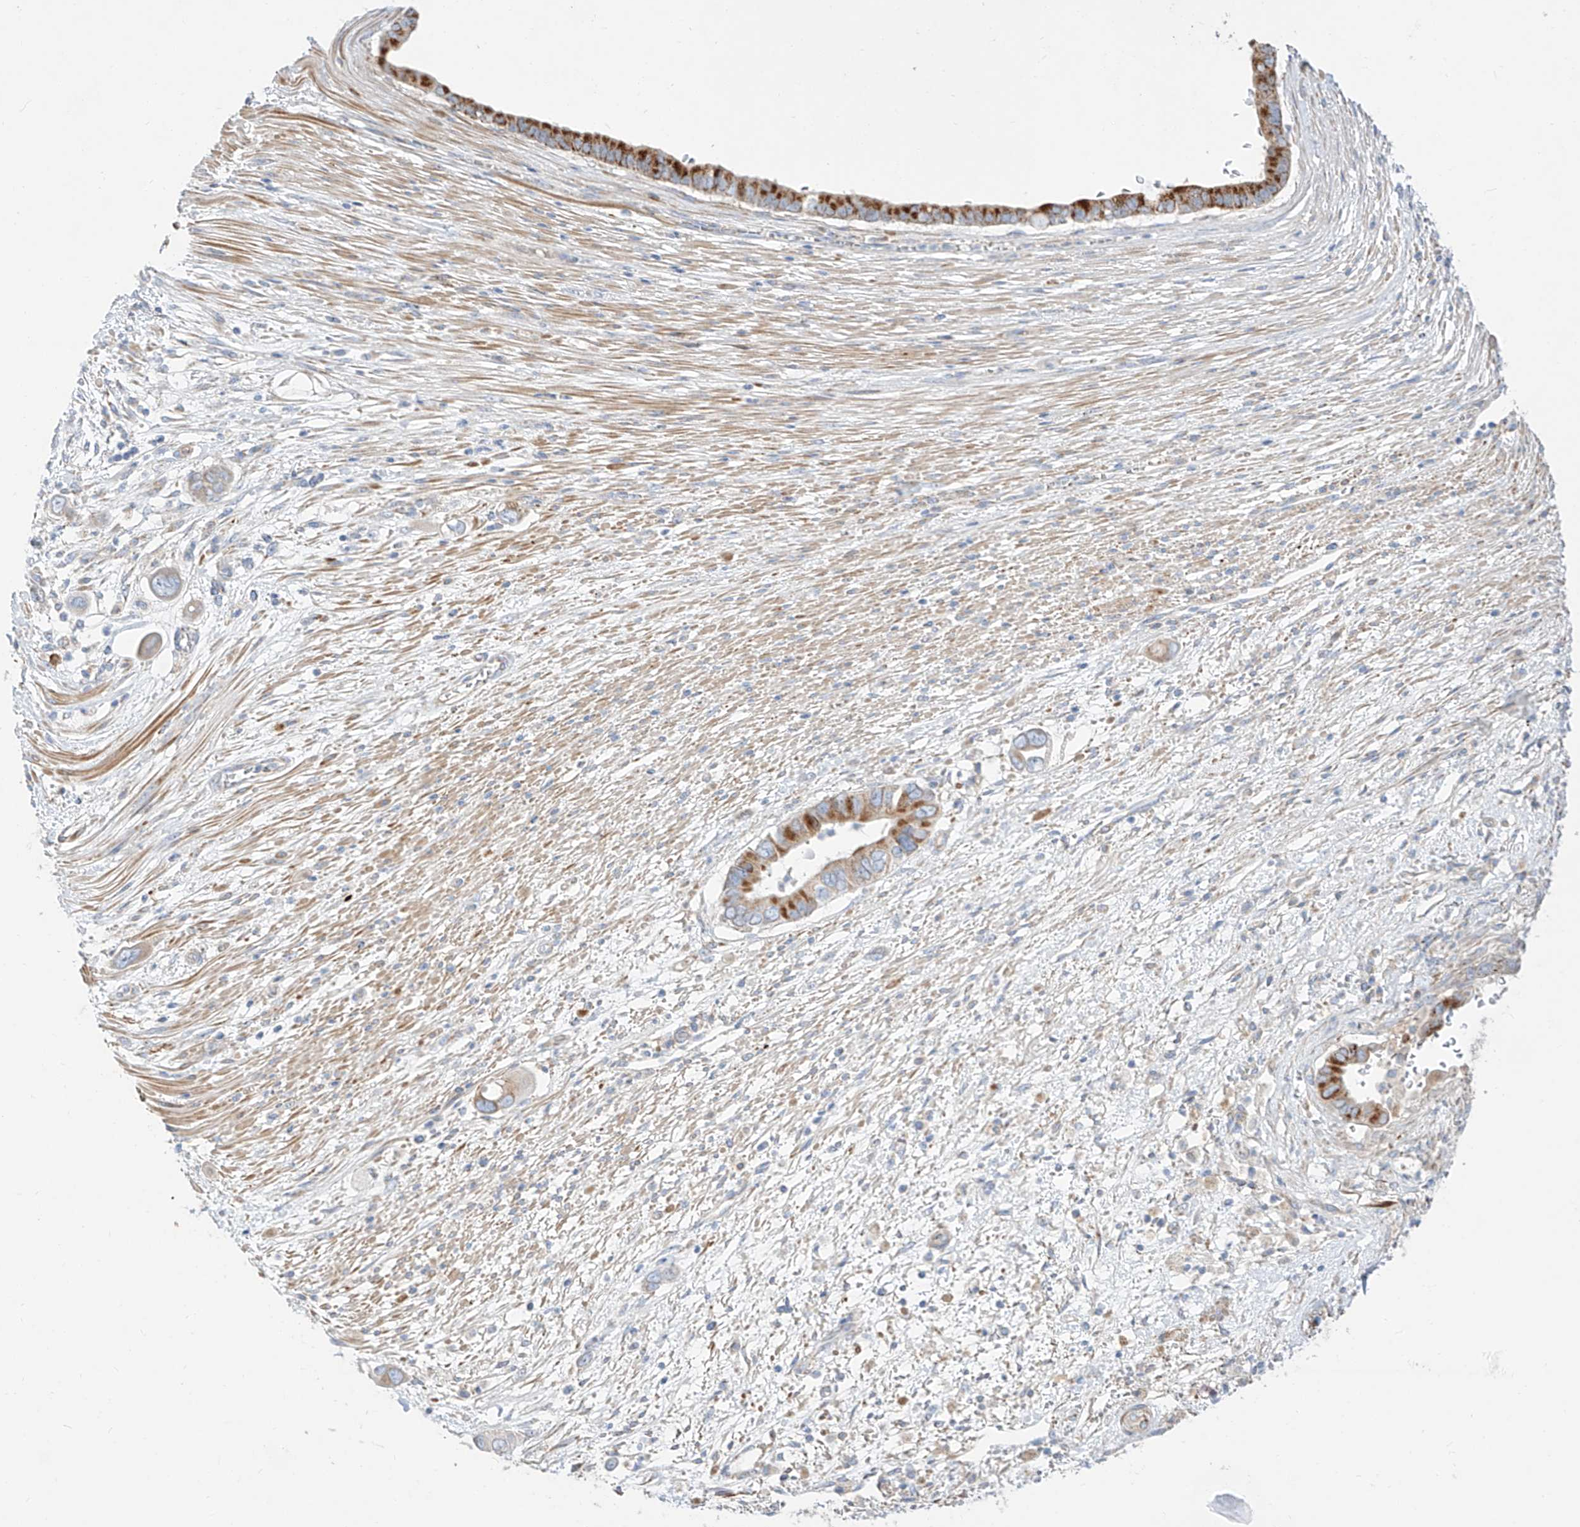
{"staining": {"intensity": "strong", "quantity": "25%-75%", "location": "cytoplasmic/membranous"}, "tissue": "pancreatic cancer", "cell_type": "Tumor cells", "image_type": "cancer", "snomed": [{"axis": "morphology", "description": "Adenocarcinoma, NOS"}, {"axis": "topography", "description": "Pancreas"}], "caption": "An image of human pancreatic cancer (adenocarcinoma) stained for a protein reveals strong cytoplasmic/membranous brown staining in tumor cells.", "gene": "CST9", "patient": {"sex": "male", "age": 68}}